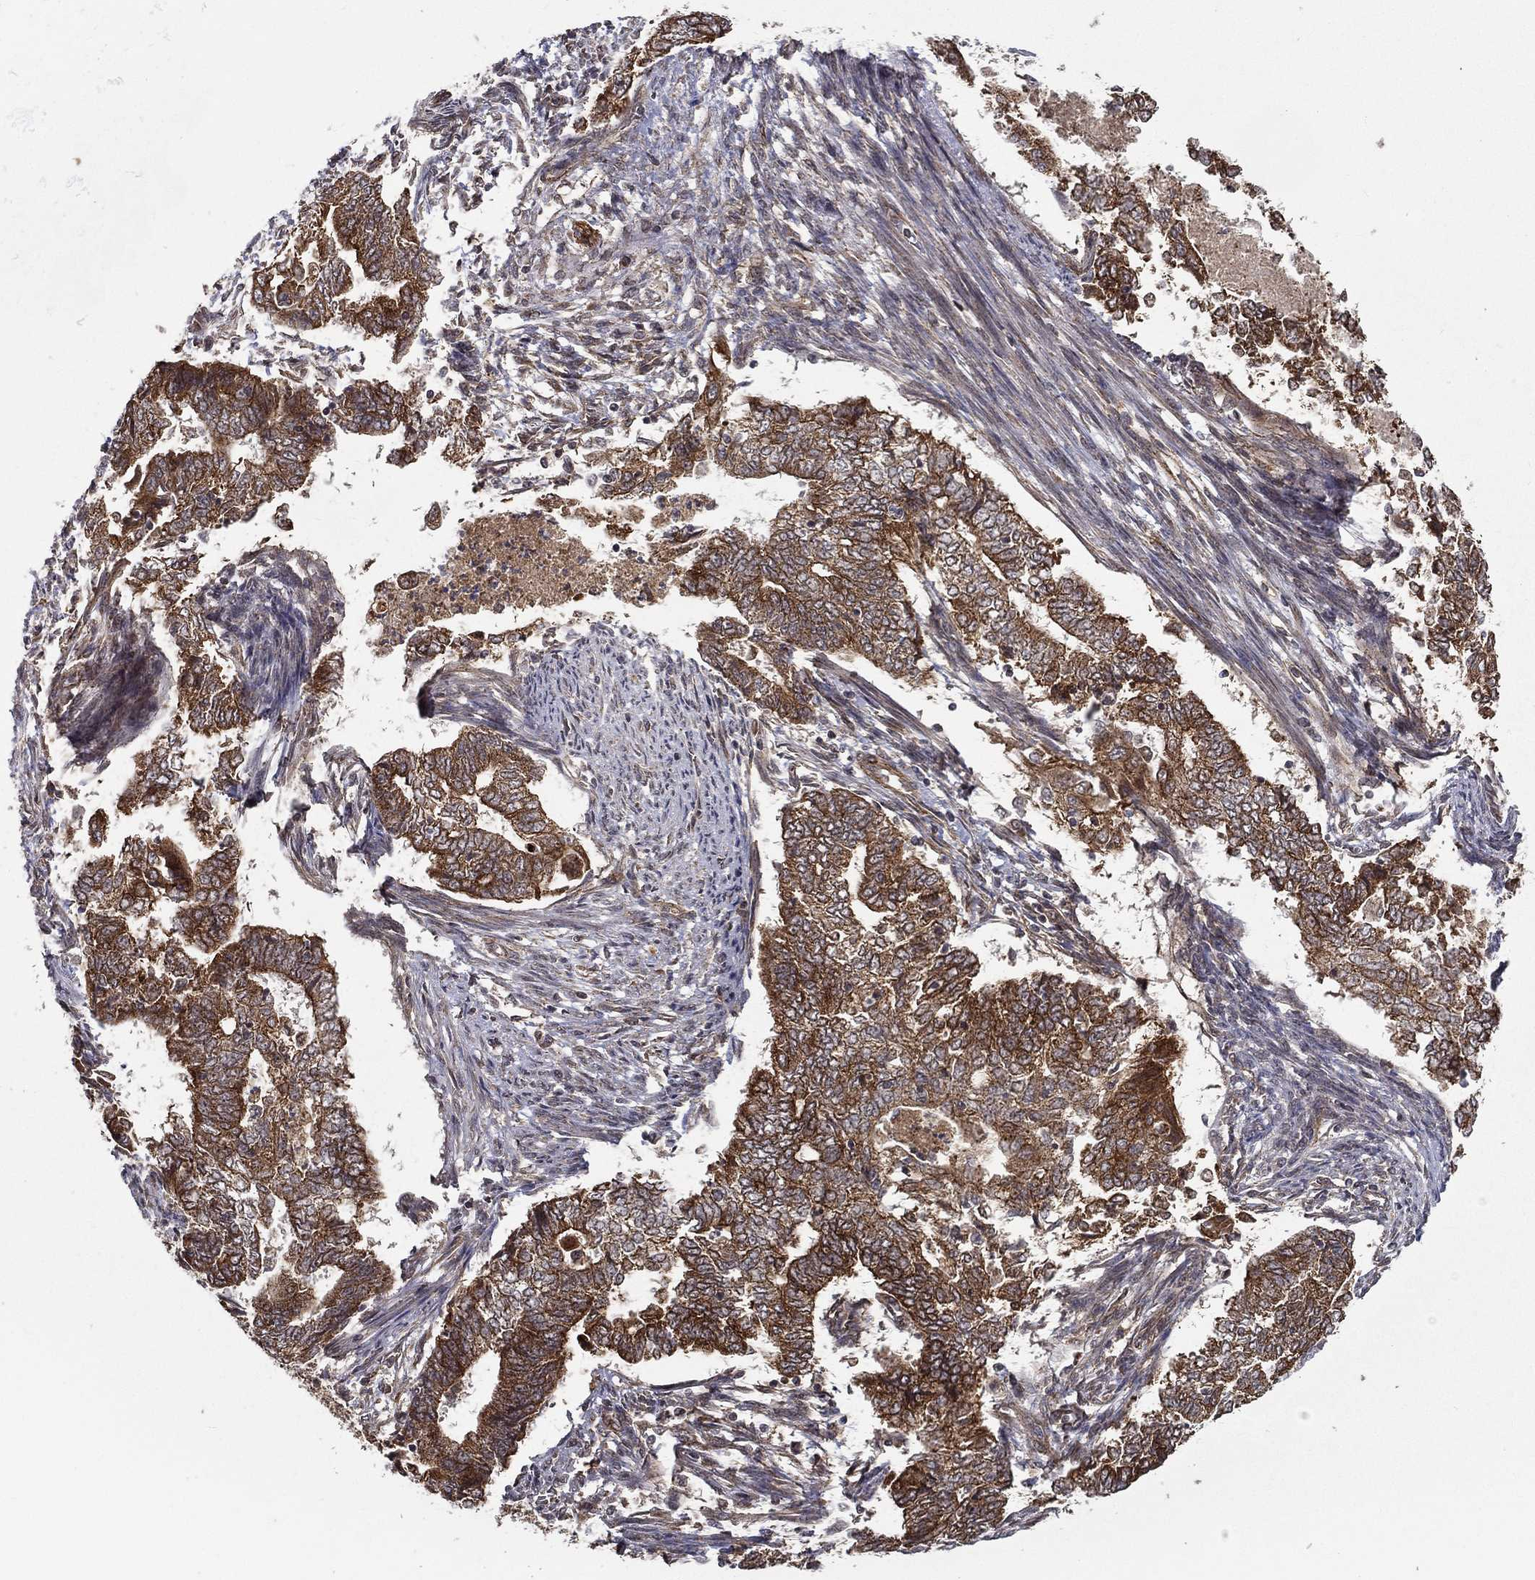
{"staining": {"intensity": "strong", "quantity": ">75%", "location": "cytoplasmic/membranous"}, "tissue": "endometrial cancer", "cell_type": "Tumor cells", "image_type": "cancer", "snomed": [{"axis": "morphology", "description": "Adenocarcinoma, NOS"}, {"axis": "topography", "description": "Endometrium"}], "caption": "An immunohistochemistry histopathology image of neoplastic tissue is shown. Protein staining in brown shows strong cytoplasmic/membranous positivity in endometrial adenocarcinoma within tumor cells.", "gene": "UACA", "patient": {"sex": "female", "age": 65}}